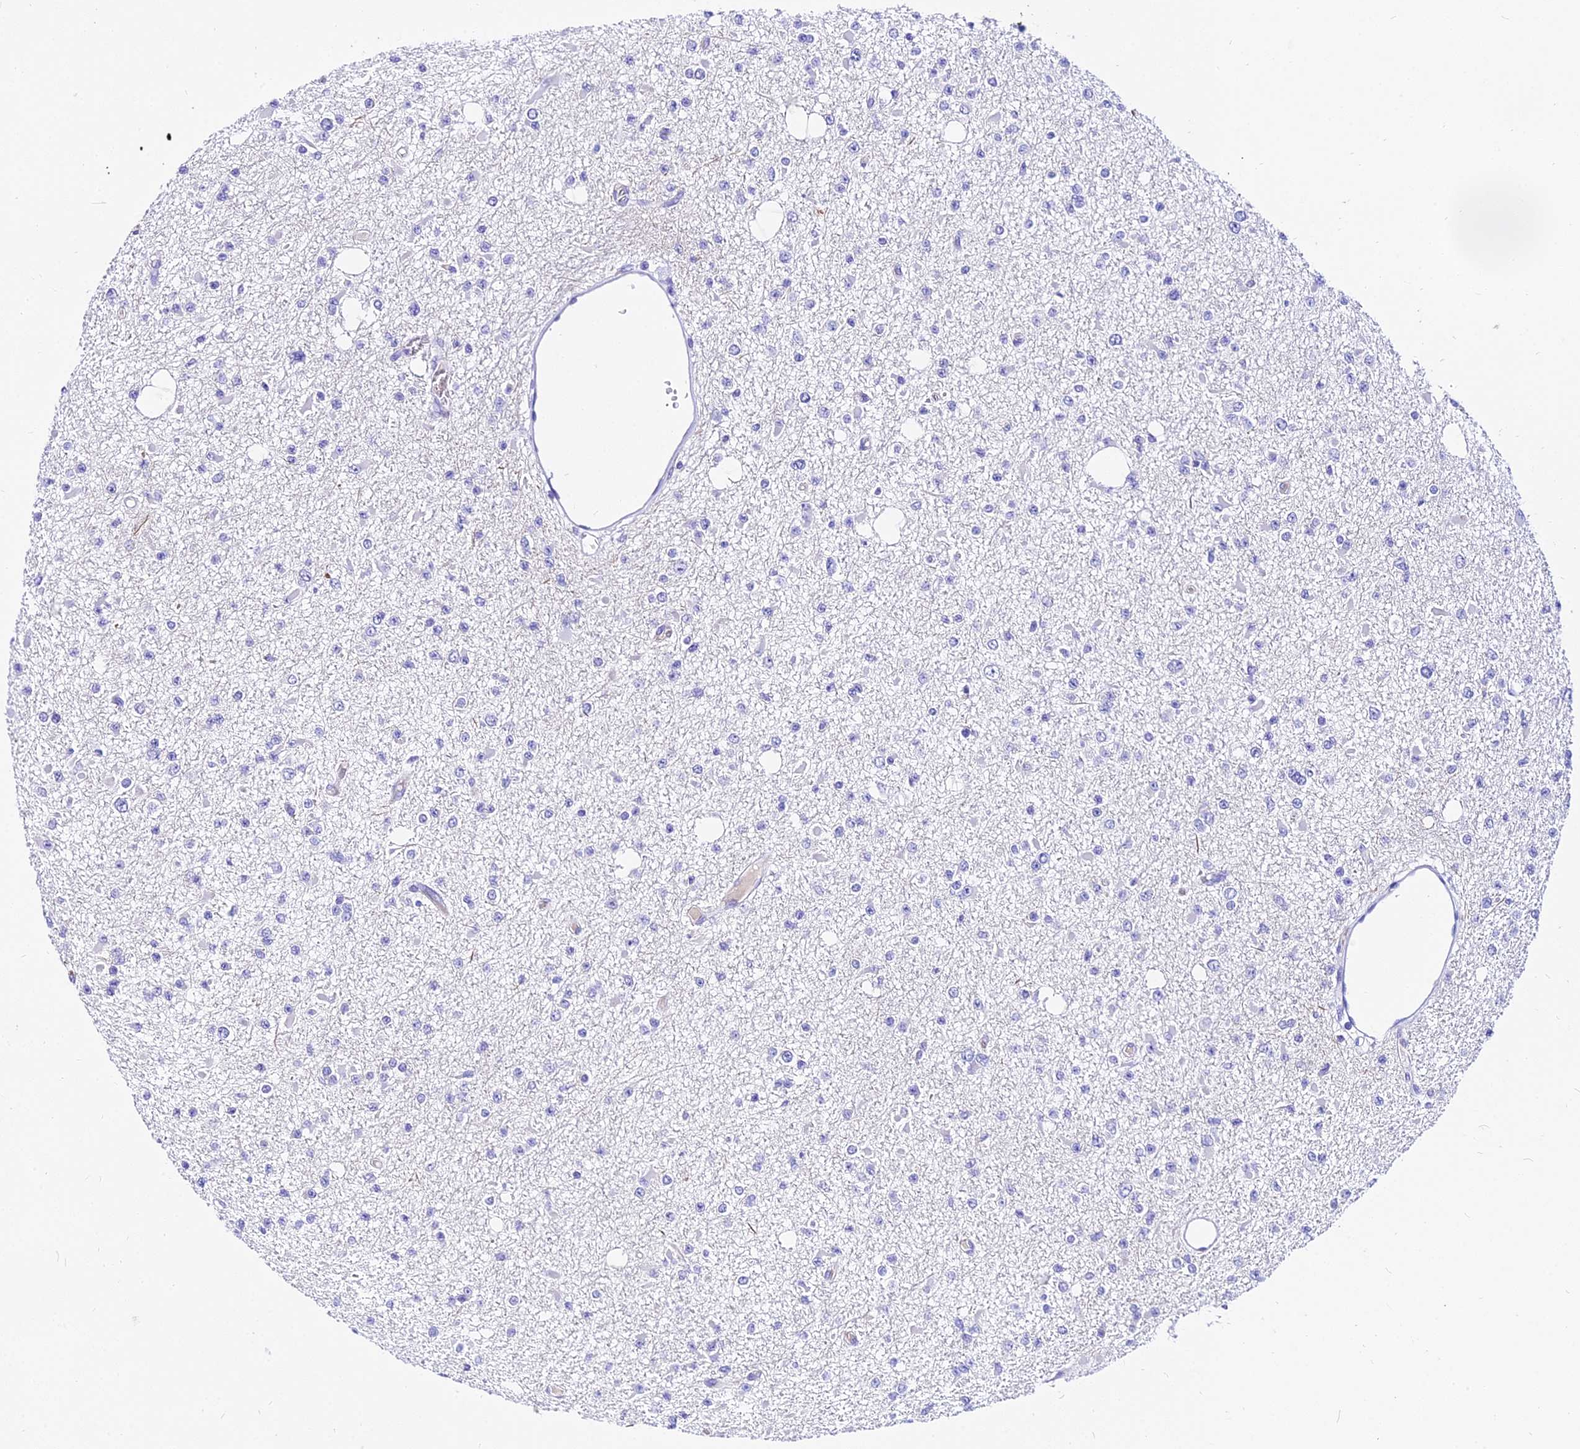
{"staining": {"intensity": "negative", "quantity": "none", "location": "none"}, "tissue": "glioma", "cell_type": "Tumor cells", "image_type": "cancer", "snomed": [{"axis": "morphology", "description": "Glioma, malignant, Low grade"}, {"axis": "topography", "description": "Brain"}], "caption": "Micrograph shows no significant protein staining in tumor cells of glioma. The staining is performed using DAB (3,3'-diaminobenzidine) brown chromogen with nuclei counter-stained in using hematoxylin.", "gene": "DEFB106A", "patient": {"sex": "female", "age": 22}}